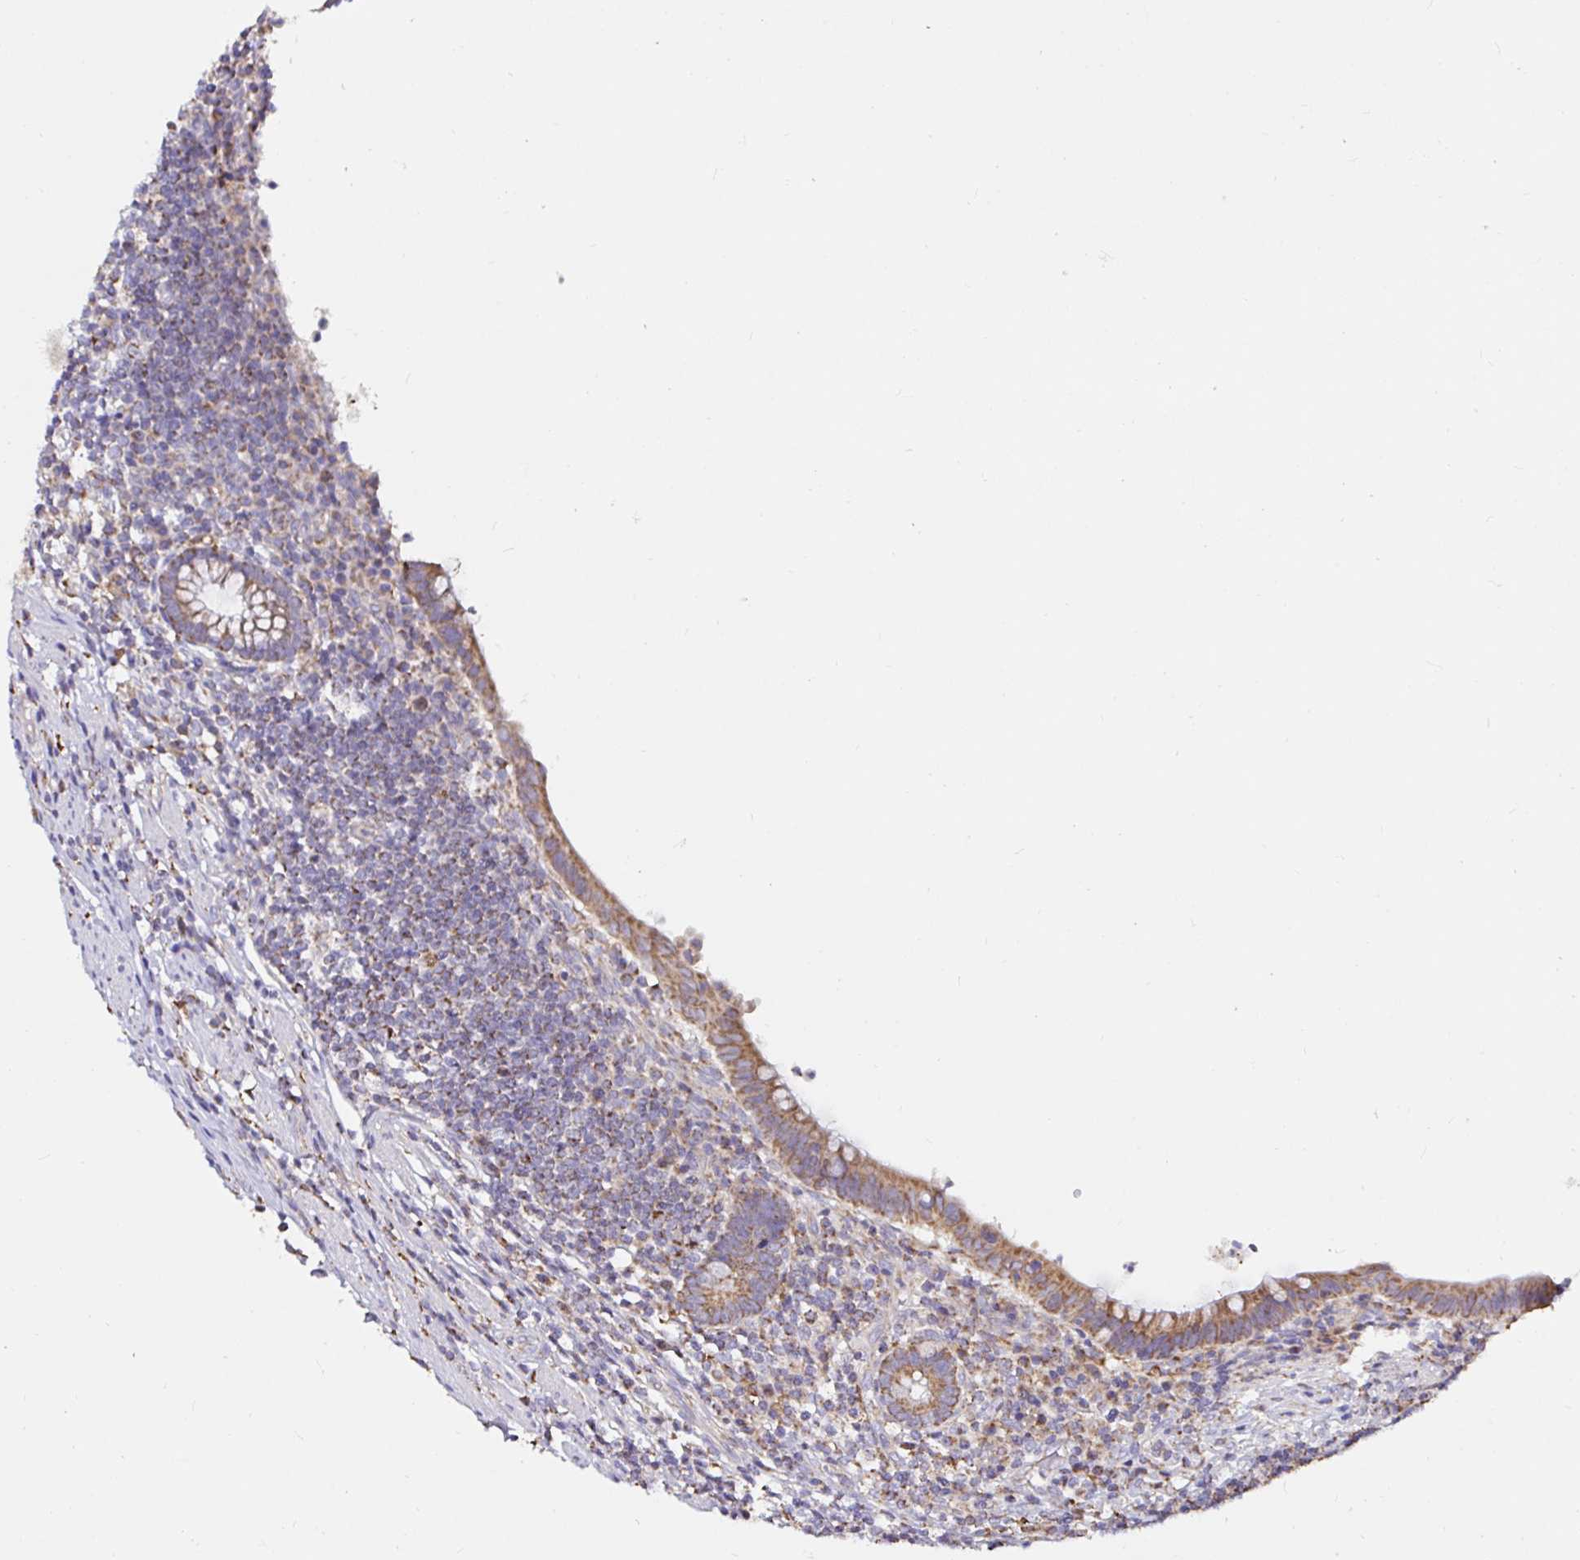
{"staining": {"intensity": "moderate", "quantity": ">75%", "location": "cytoplasmic/membranous"}, "tissue": "appendix", "cell_type": "Glandular cells", "image_type": "normal", "snomed": [{"axis": "morphology", "description": "Normal tissue, NOS"}, {"axis": "topography", "description": "Appendix"}], "caption": "Glandular cells exhibit medium levels of moderate cytoplasmic/membranous staining in approximately >75% of cells in normal human appendix.", "gene": "MSR1", "patient": {"sex": "female", "age": 56}}